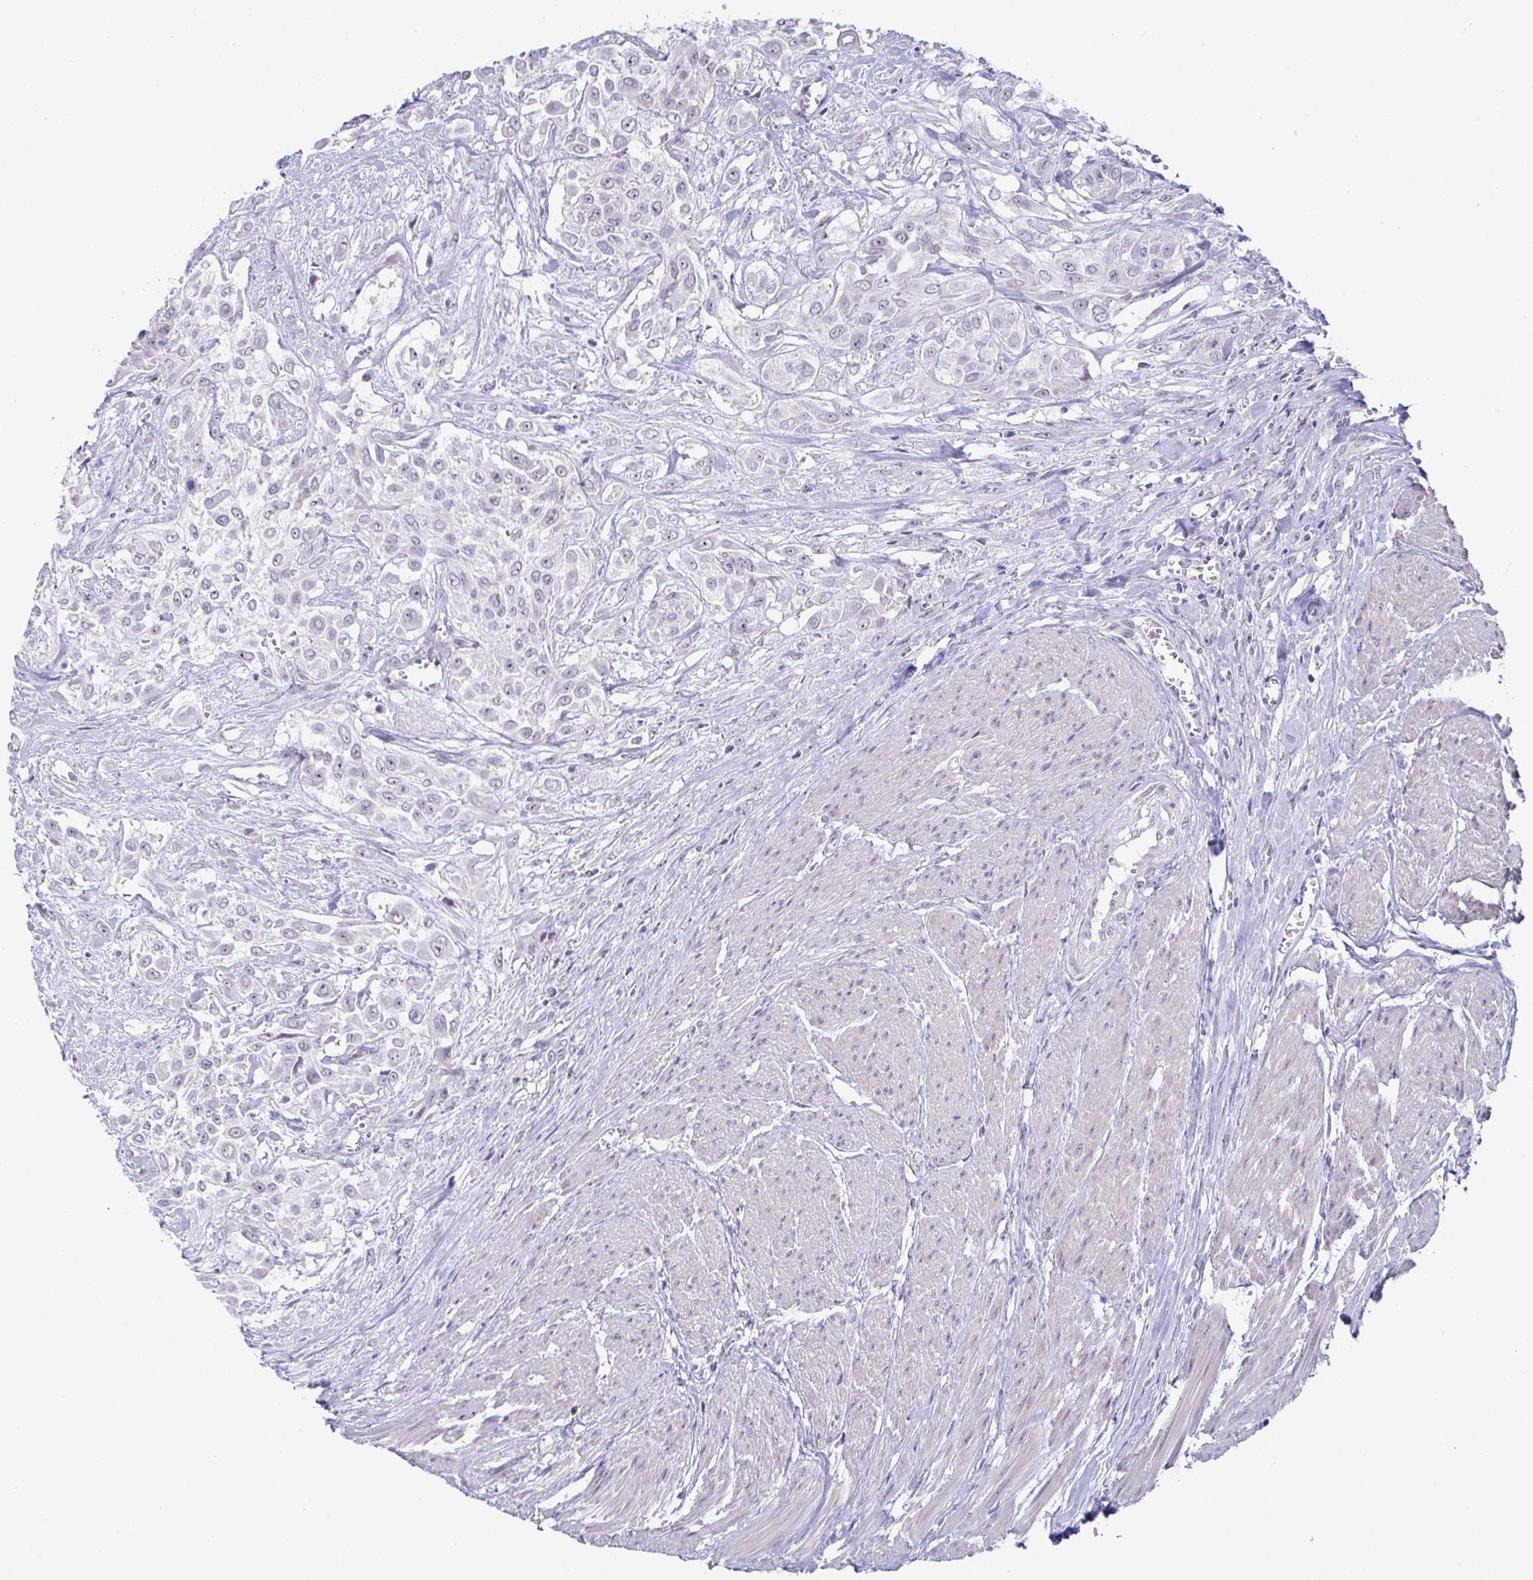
{"staining": {"intensity": "negative", "quantity": "none", "location": "none"}, "tissue": "urothelial cancer", "cell_type": "Tumor cells", "image_type": "cancer", "snomed": [{"axis": "morphology", "description": "Urothelial carcinoma, High grade"}, {"axis": "topography", "description": "Urinary bladder"}], "caption": "There is no significant expression in tumor cells of urothelial cancer.", "gene": "USP35", "patient": {"sex": "male", "age": 57}}